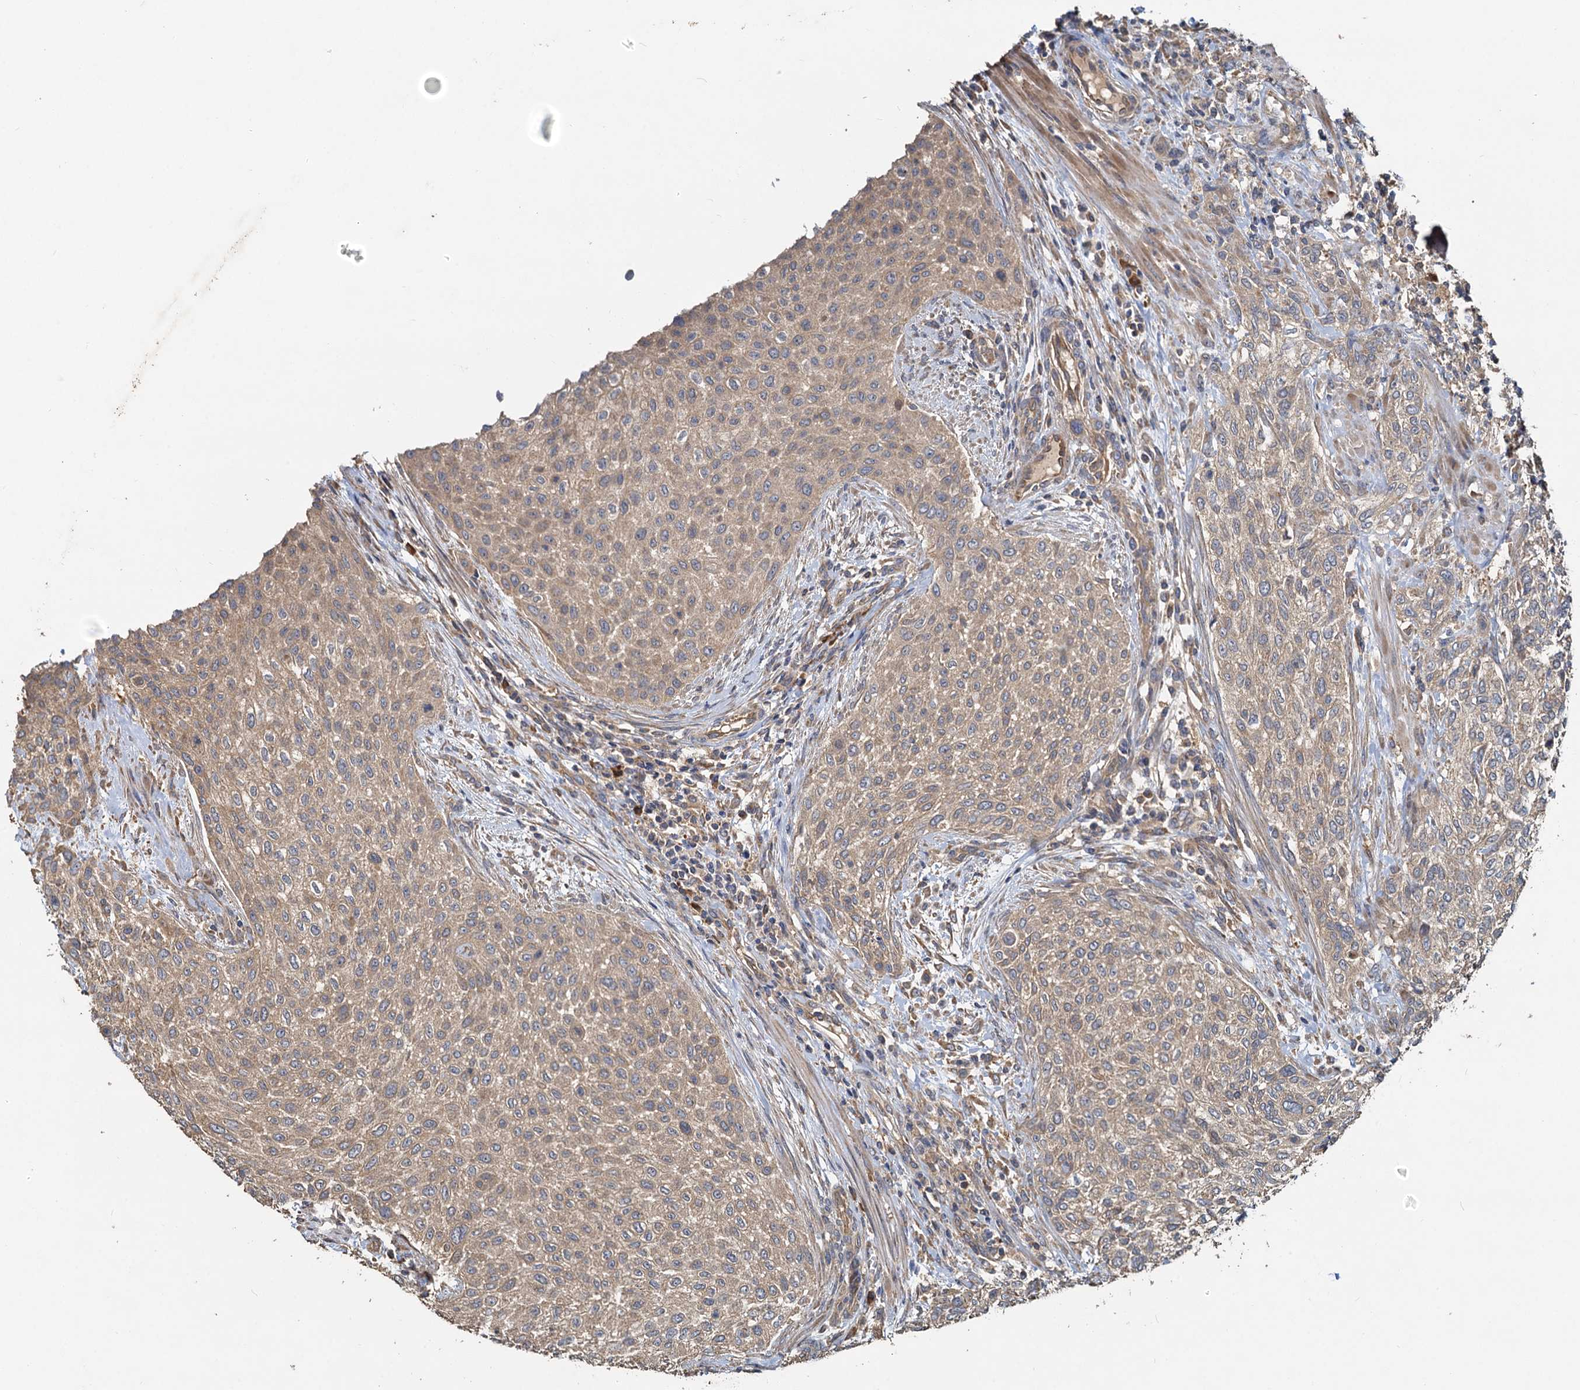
{"staining": {"intensity": "moderate", "quantity": "25%-75%", "location": "cytoplasmic/membranous"}, "tissue": "urothelial cancer", "cell_type": "Tumor cells", "image_type": "cancer", "snomed": [{"axis": "morphology", "description": "Normal tissue, NOS"}, {"axis": "morphology", "description": "Urothelial carcinoma, NOS"}, {"axis": "topography", "description": "Urinary bladder"}, {"axis": "topography", "description": "Peripheral nerve tissue"}], "caption": "Immunohistochemistry (IHC) staining of transitional cell carcinoma, which displays medium levels of moderate cytoplasmic/membranous expression in approximately 25%-75% of tumor cells indicating moderate cytoplasmic/membranous protein positivity. The staining was performed using DAB (3,3'-diaminobenzidine) (brown) for protein detection and nuclei were counterstained in hematoxylin (blue).", "gene": "HYI", "patient": {"sex": "male", "age": 35}}